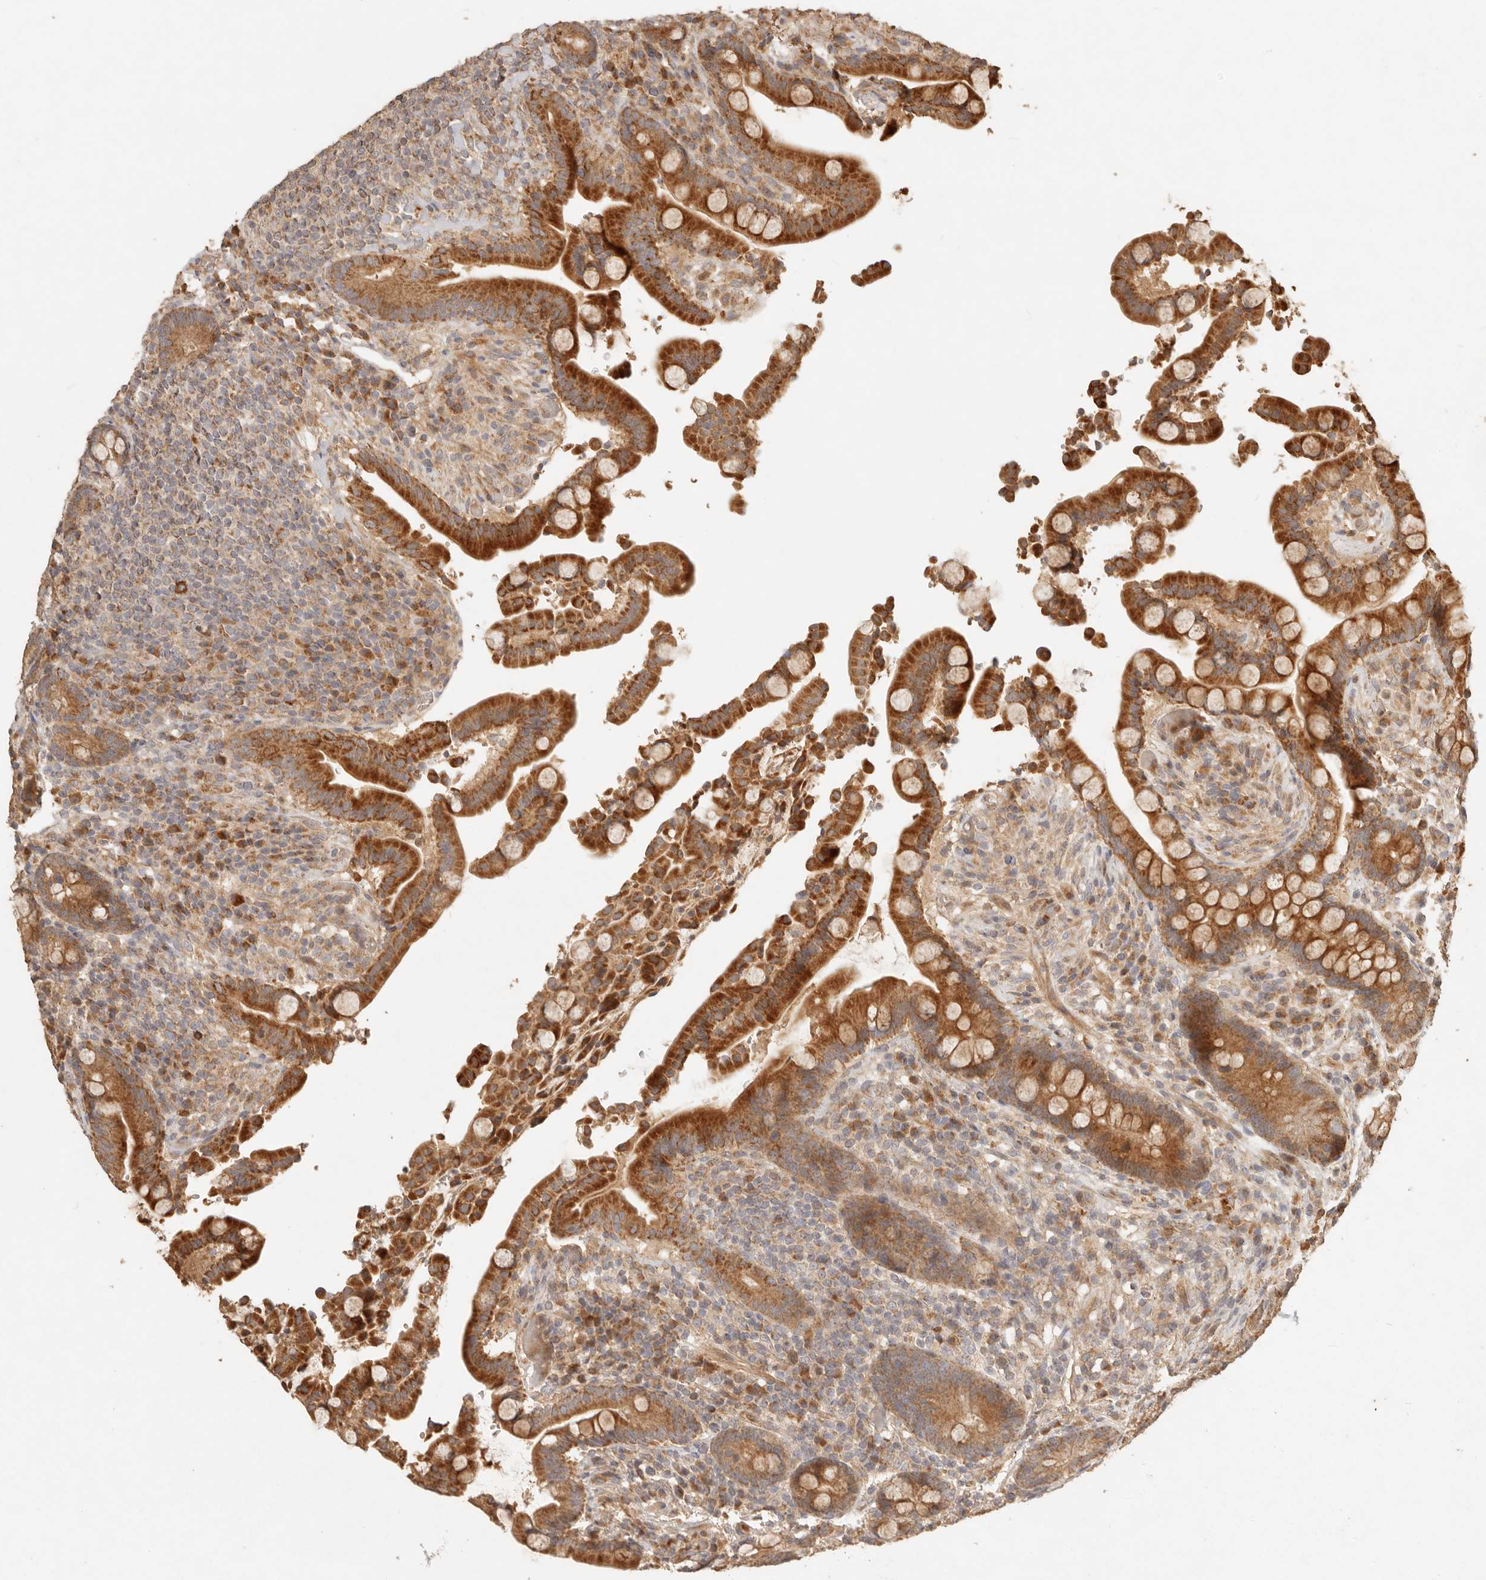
{"staining": {"intensity": "moderate", "quantity": ">75%", "location": "cytoplasmic/membranous"}, "tissue": "colon", "cell_type": "Endothelial cells", "image_type": "normal", "snomed": [{"axis": "morphology", "description": "Normal tissue, NOS"}, {"axis": "topography", "description": "Colon"}], "caption": "Immunohistochemical staining of benign human colon shows medium levels of moderate cytoplasmic/membranous expression in about >75% of endothelial cells. (DAB (3,3'-diaminobenzidine) IHC, brown staining for protein, blue staining for nuclei).", "gene": "CLEC4C", "patient": {"sex": "male", "age": 73}}